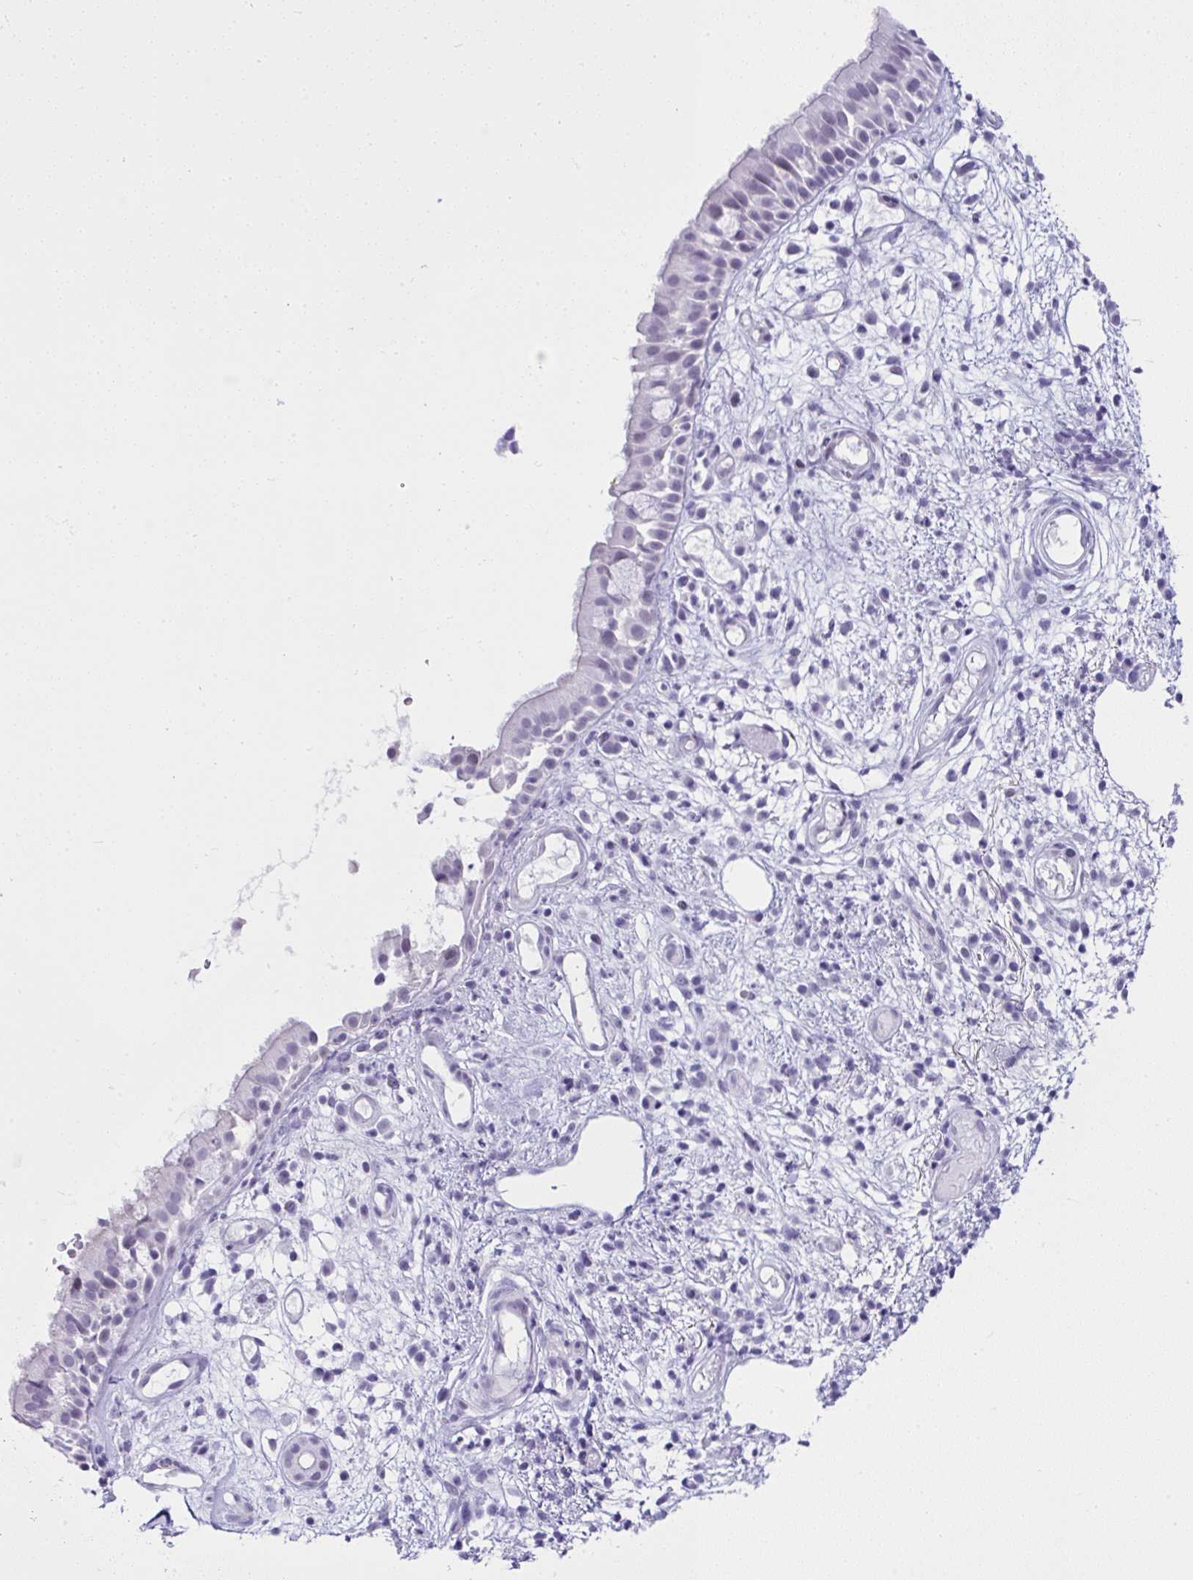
{"staining": {"intensity": "negative", "quantity": "none", "location": "none"}, "tissue": "nasopharynx", "cell_type": "Respiratory epithelial cells", "image_type": "normal", "snomed": [{"axis": "morphology", "description": "Normal tissue, NOS"}, {"axis": "morphology", "description": "Inflammation, NOS"}, {"axis": "topography", "description": "Nasopharynx"}], "caption": "This is an immunohistochemistry (IHC) image of benign nasopharynx. There is no expression in respiratory epithelial cells.", "gene": "RNF183", "patient": {"sex": "male", "age": 54}}